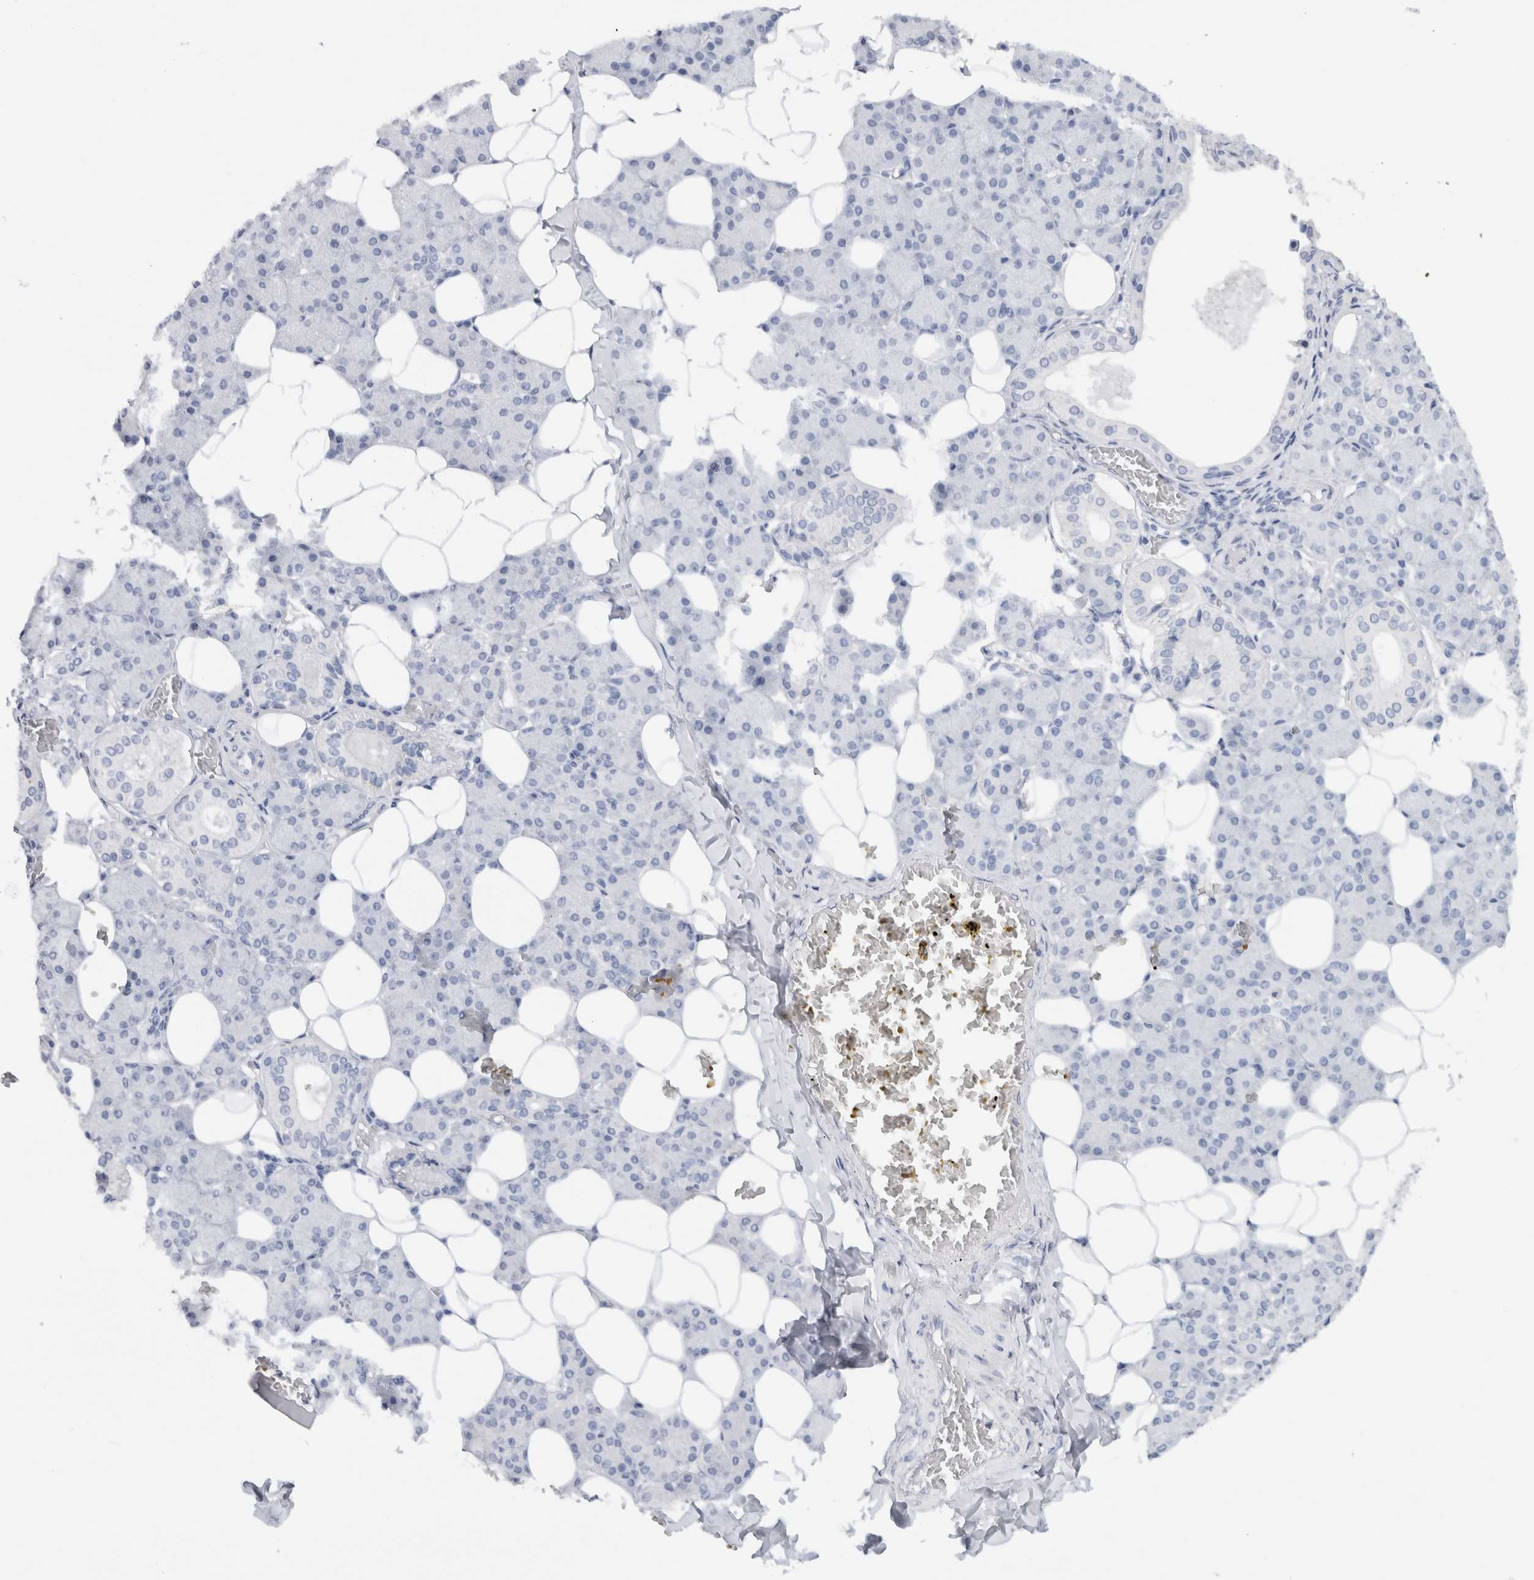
{"staining": {"intensity": "negative", "quantity": "none", "location": "none"}, "tissue": "salivary gland", "cell_type": "Glandular cells", "image_type": "normal", "snomed": [{"axis": "morphology", "description": "Normal tissue, NOS"}, {"axis": "topography", "description": "Salivary gland"}], "caption": "Immunohistochemistry (IHC) micrograph of benign salivary gland: salivary gland stained with DAB shows no significant protein expression in glandular cells. Brightfield microscopy of immunohistochemistry (IHC) stained with DAB (3,3'-diaminobenzidine) (brown) and hematoxylin (blue), captured at high magnification.", "gene": "CNTN1", "patient": {"sex": "female", "age": 33}}